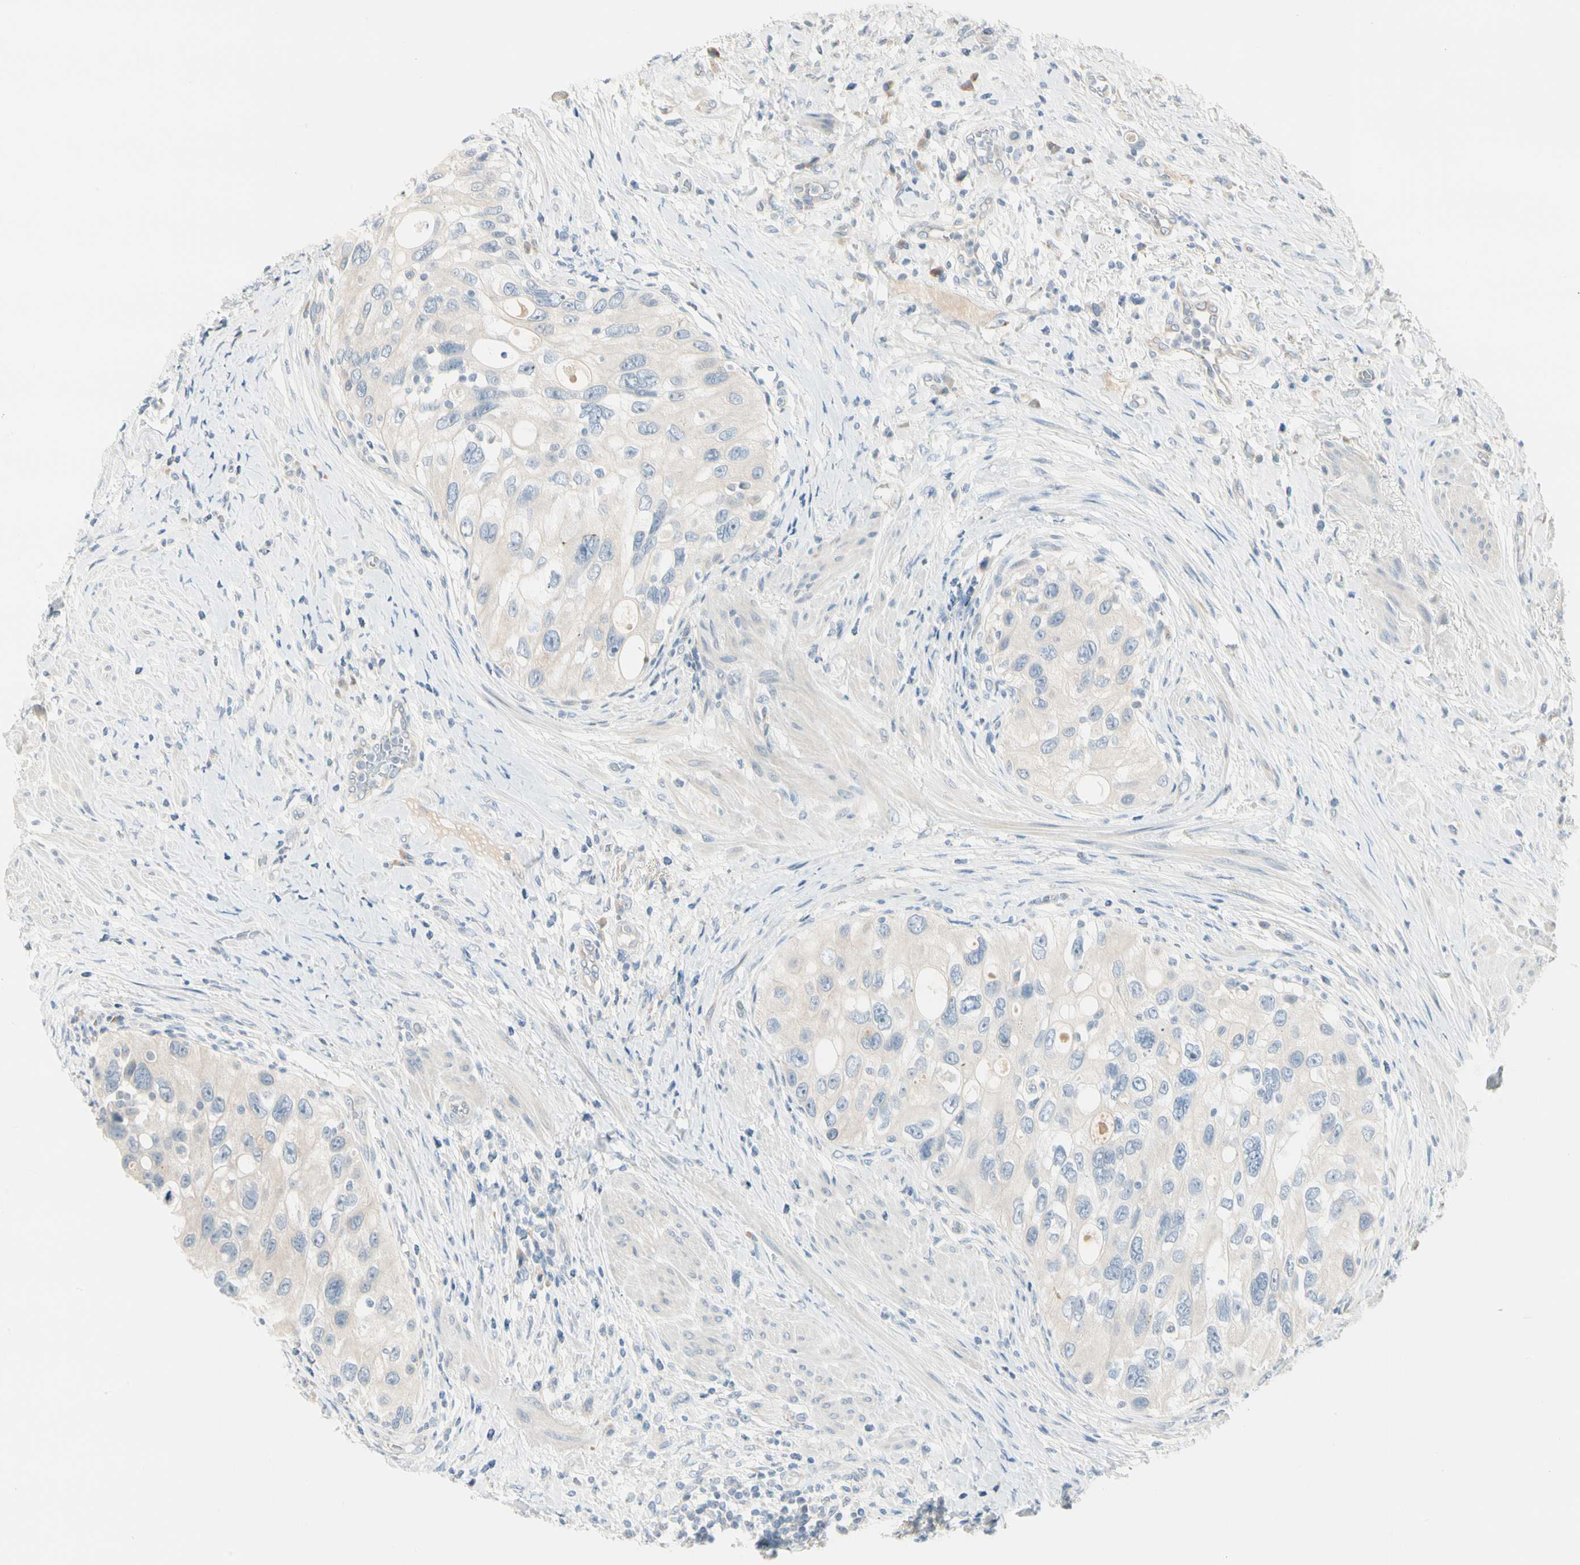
{"staining": {"intensity": "negative", "quantity": "none", "location": "none"}, "tissue": "urothelial cancer", "cell_type": "Tumor cells", "image_type": "cancer", "snomed": [{"axis": "morphology", "description": "Urothelial carcinoma, High grade"}, {"axis": "topography", "description": "Urinary bladder"}], "caption": "Tumor cells are negative for brown protein staining in urothelial cancer.", "gene": "ALDH18A1", "patient": {"sex": "female", "age": 56}}